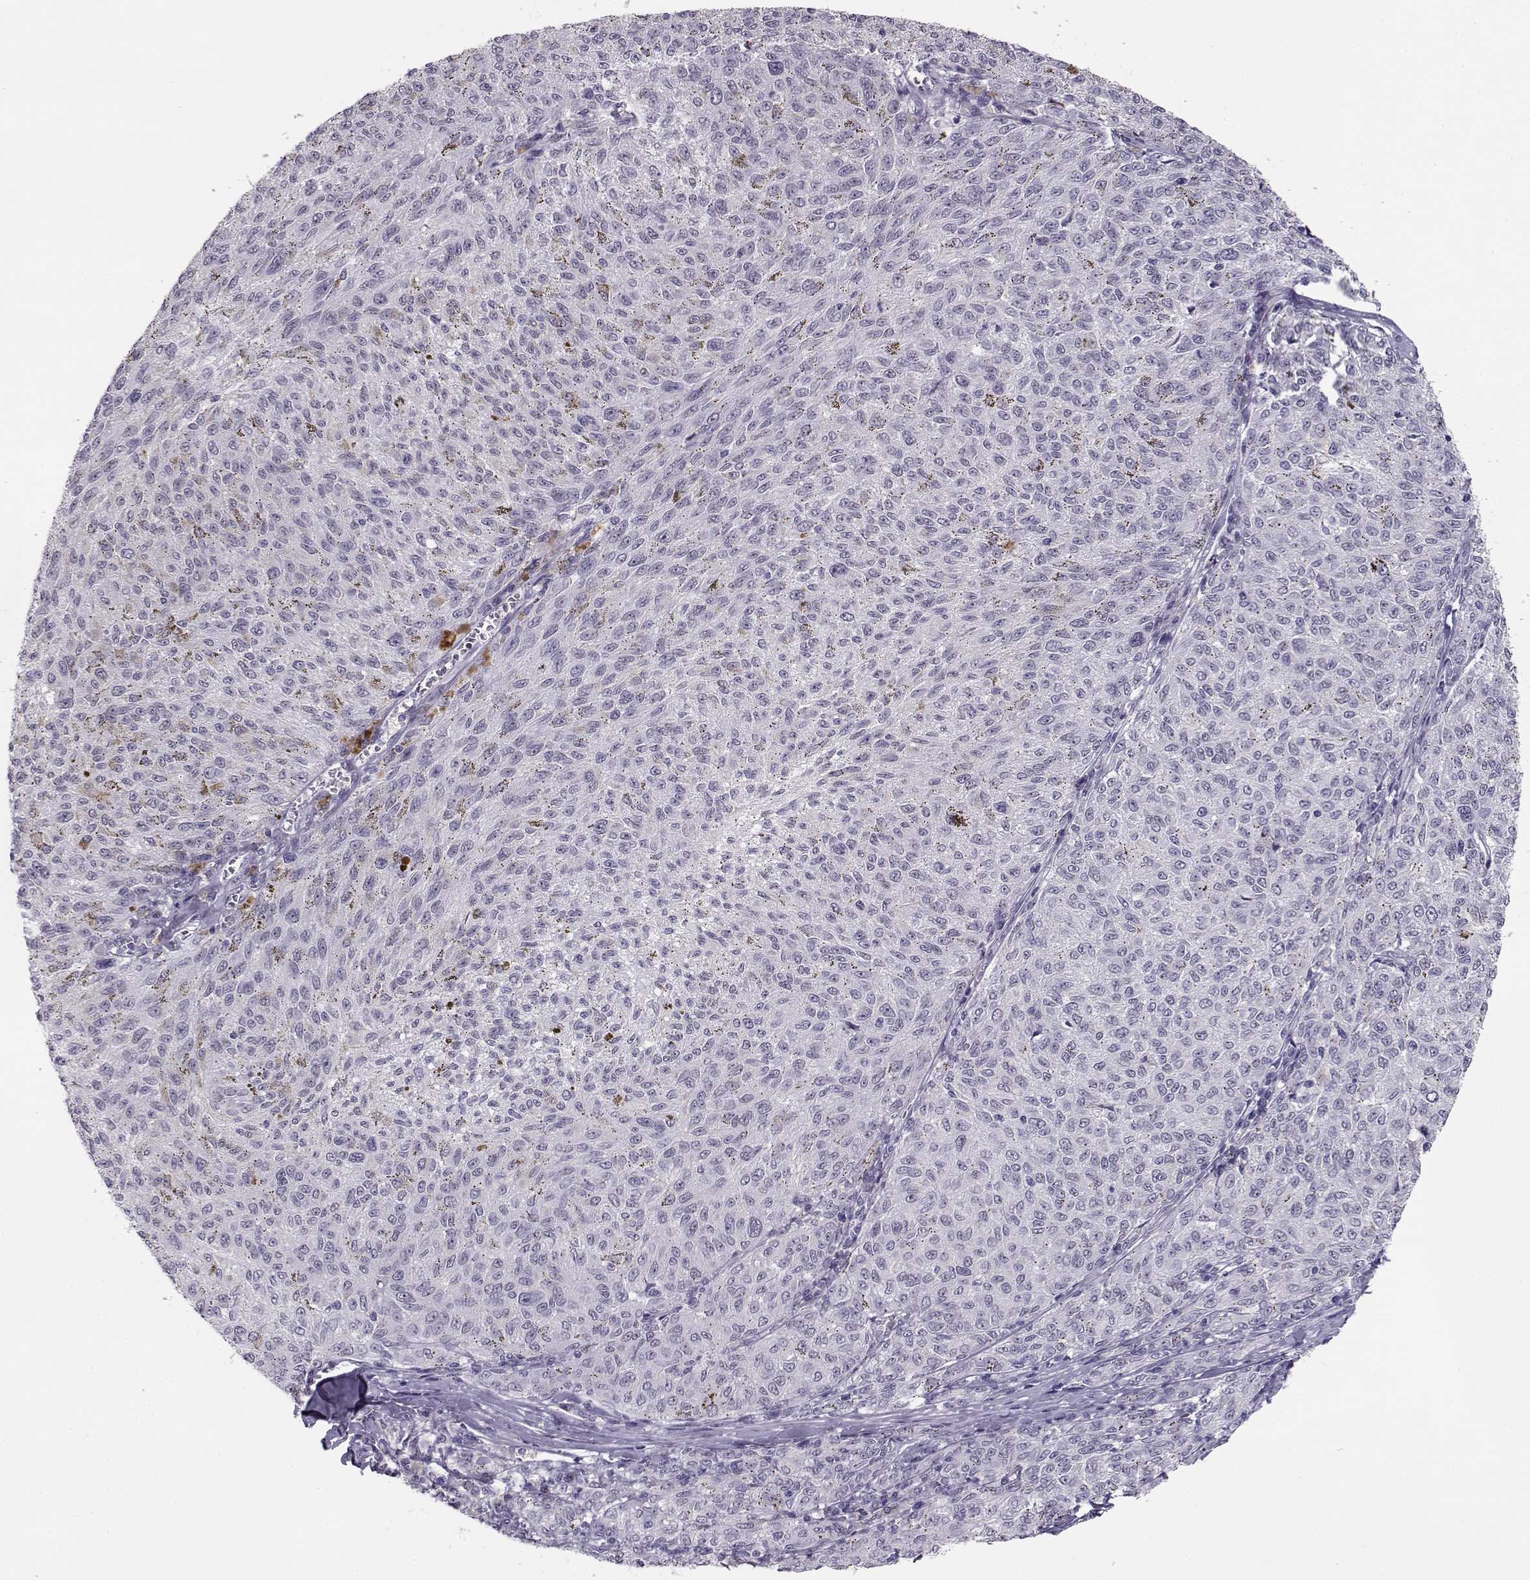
{"staining": {"intensity": "negative", "quantity": "none", "location": "none"}, "tissue": "melanoma", "cell_type": "Tumor cells", "image_type": "cancer", "snomed": [{"axis": "morphology", "description": "Malignant melanoma, NOS"}, {"axis": "topography", "description": "Skin"}], "caption": "Melanoma was stained to show a protein in brown. There is no significant staining in tumor cells.", "gene": "C16orf86", "patient": {"sex": "female", "age": 72}}